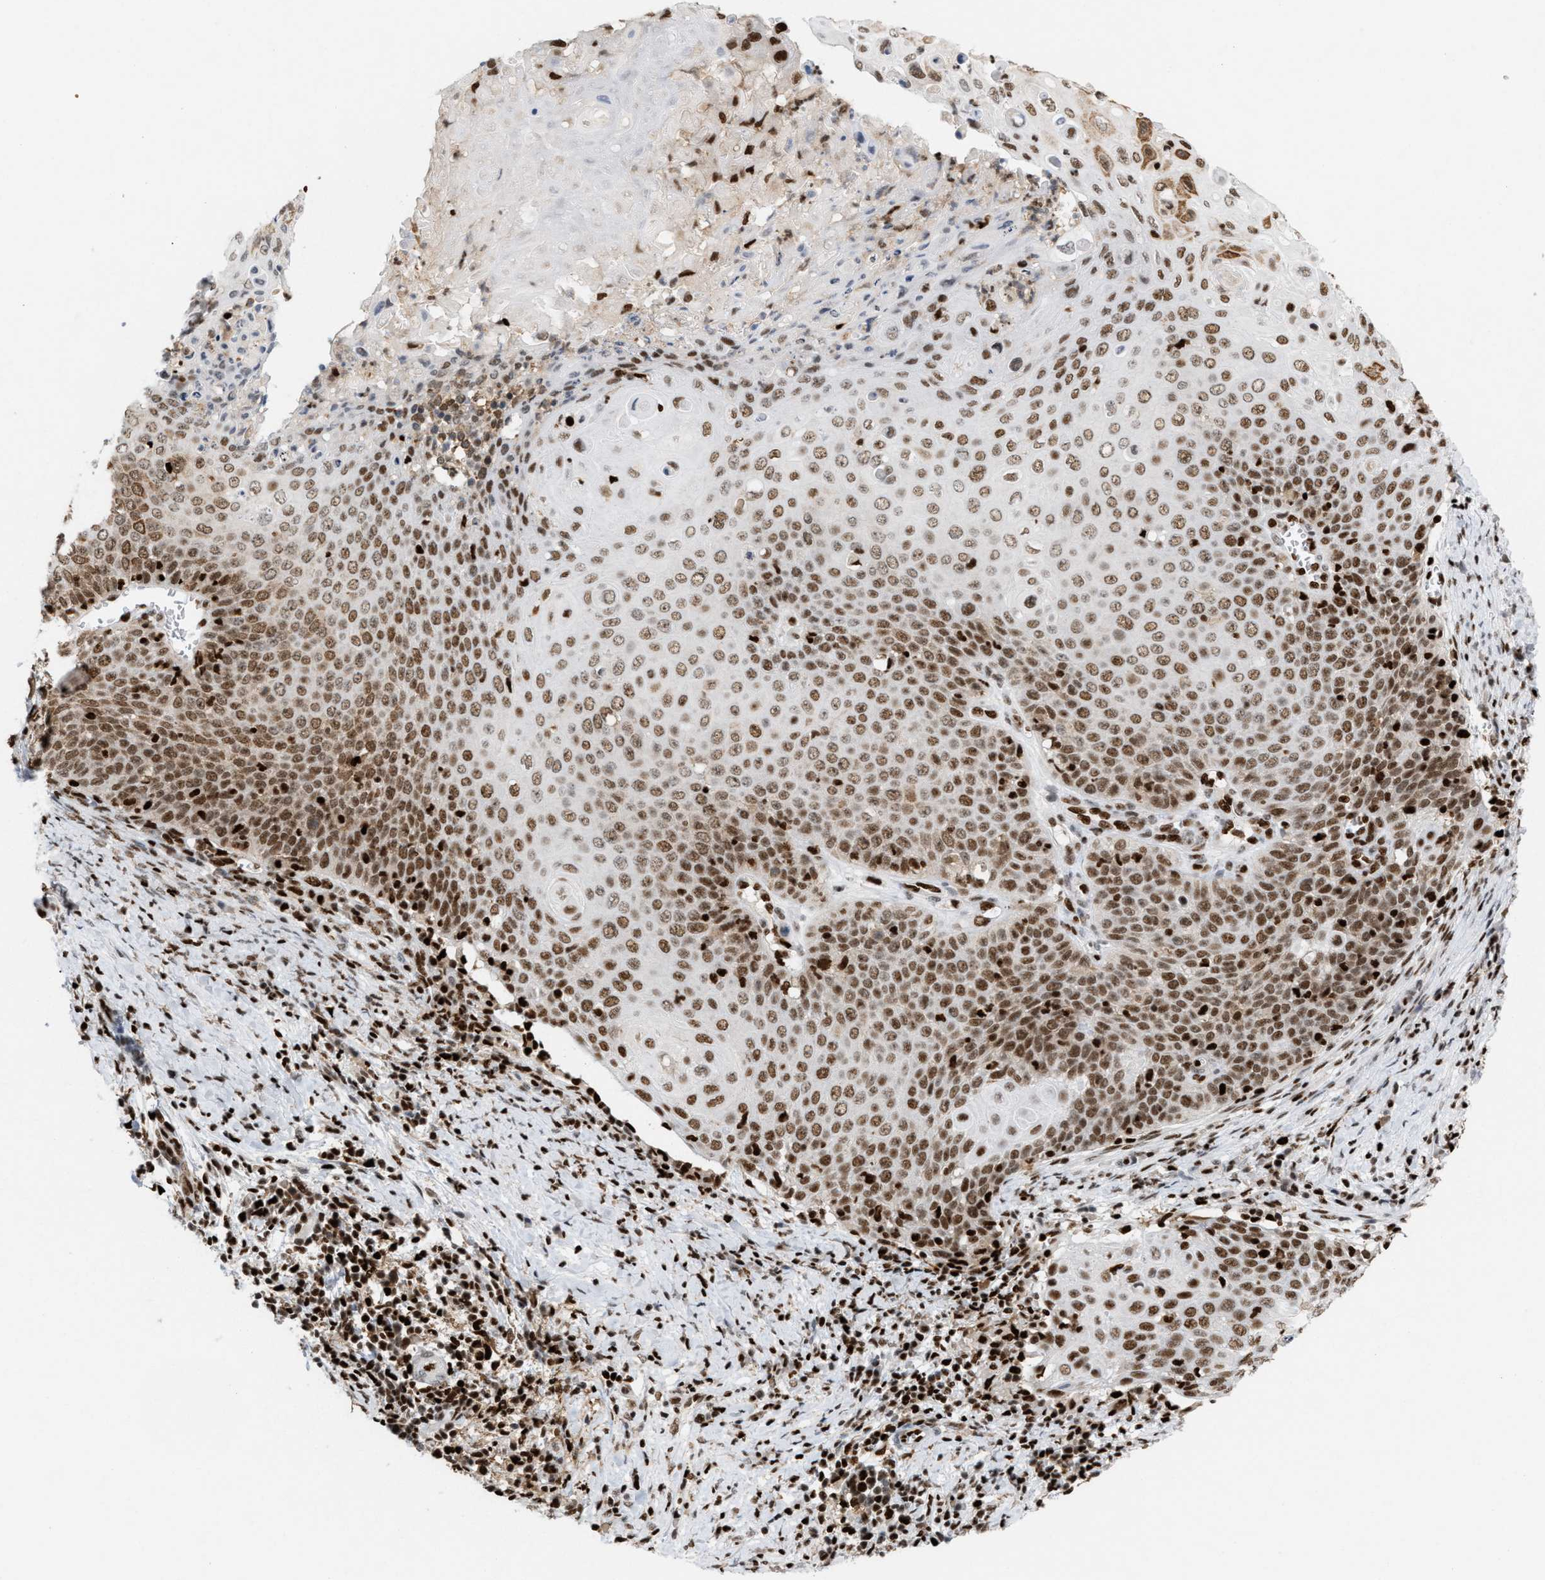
{"staining": {"intensity": "strong", "quantity": ">75%", "location": "nuclear"}, "tissue": "cervical cancer", "cell_type": "Tumor cells", "image_type": "cancer", "snomed": [{"axis": "morphology", "description": "Squamous cell carcinoma, NOS"}, {"axis": "topography", "description": "Cervix"}], "caption": "A brown stain highlights strong nuclear staining of a protein in human squamous cell carcinoma (cervical) tumor cells.", "gene": "RNASEK-C17orf49", "patient": {"sex": "female", "age": 39}}